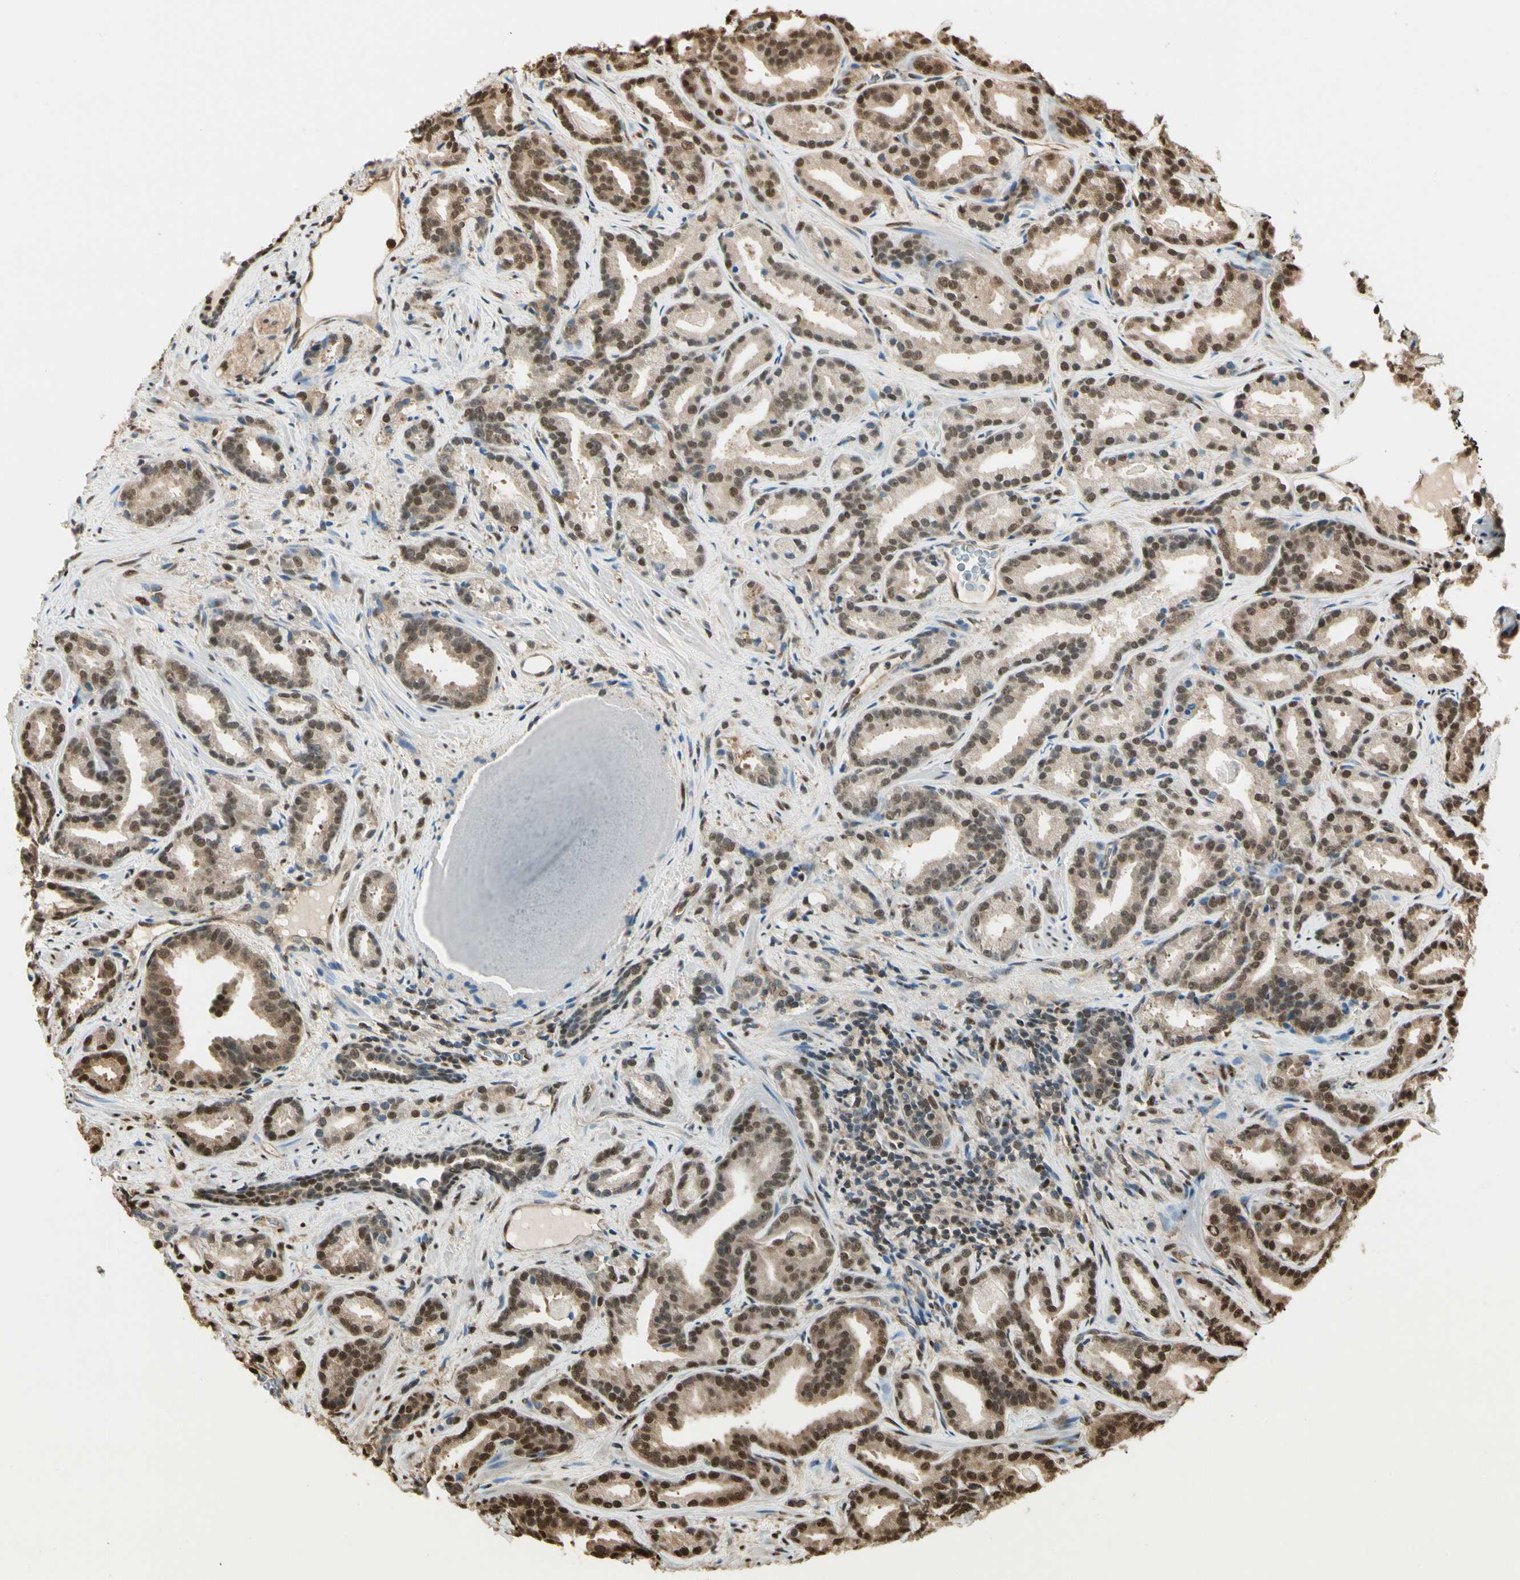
{"staining": {"intensity": "strong", "quantity": "25%-75%", "location": "cytoplasmic/membranous,nuclear"}, "tissue": "prostate cancer", "cell_type": "Tumor cells", "image_type": "cancer", "snomed": [{"axis": "morphology", "description": "Adenocarcinoma, Low grade"}, {"axis": "topography", "description": "Prostate"}], "caption": "Immunohistochemistry micrograph of neoplastic tissue: prostate cancer stained using IHC reveals high levels of strong protein expression localized specifically in the cytoplasmic/membranous and nuclear of tumor cells, appearing as a cytoplasmic/membranous and nuclear brown color.", "gene": "PNCK", "patient": {"sex": "male", "age": 63}}